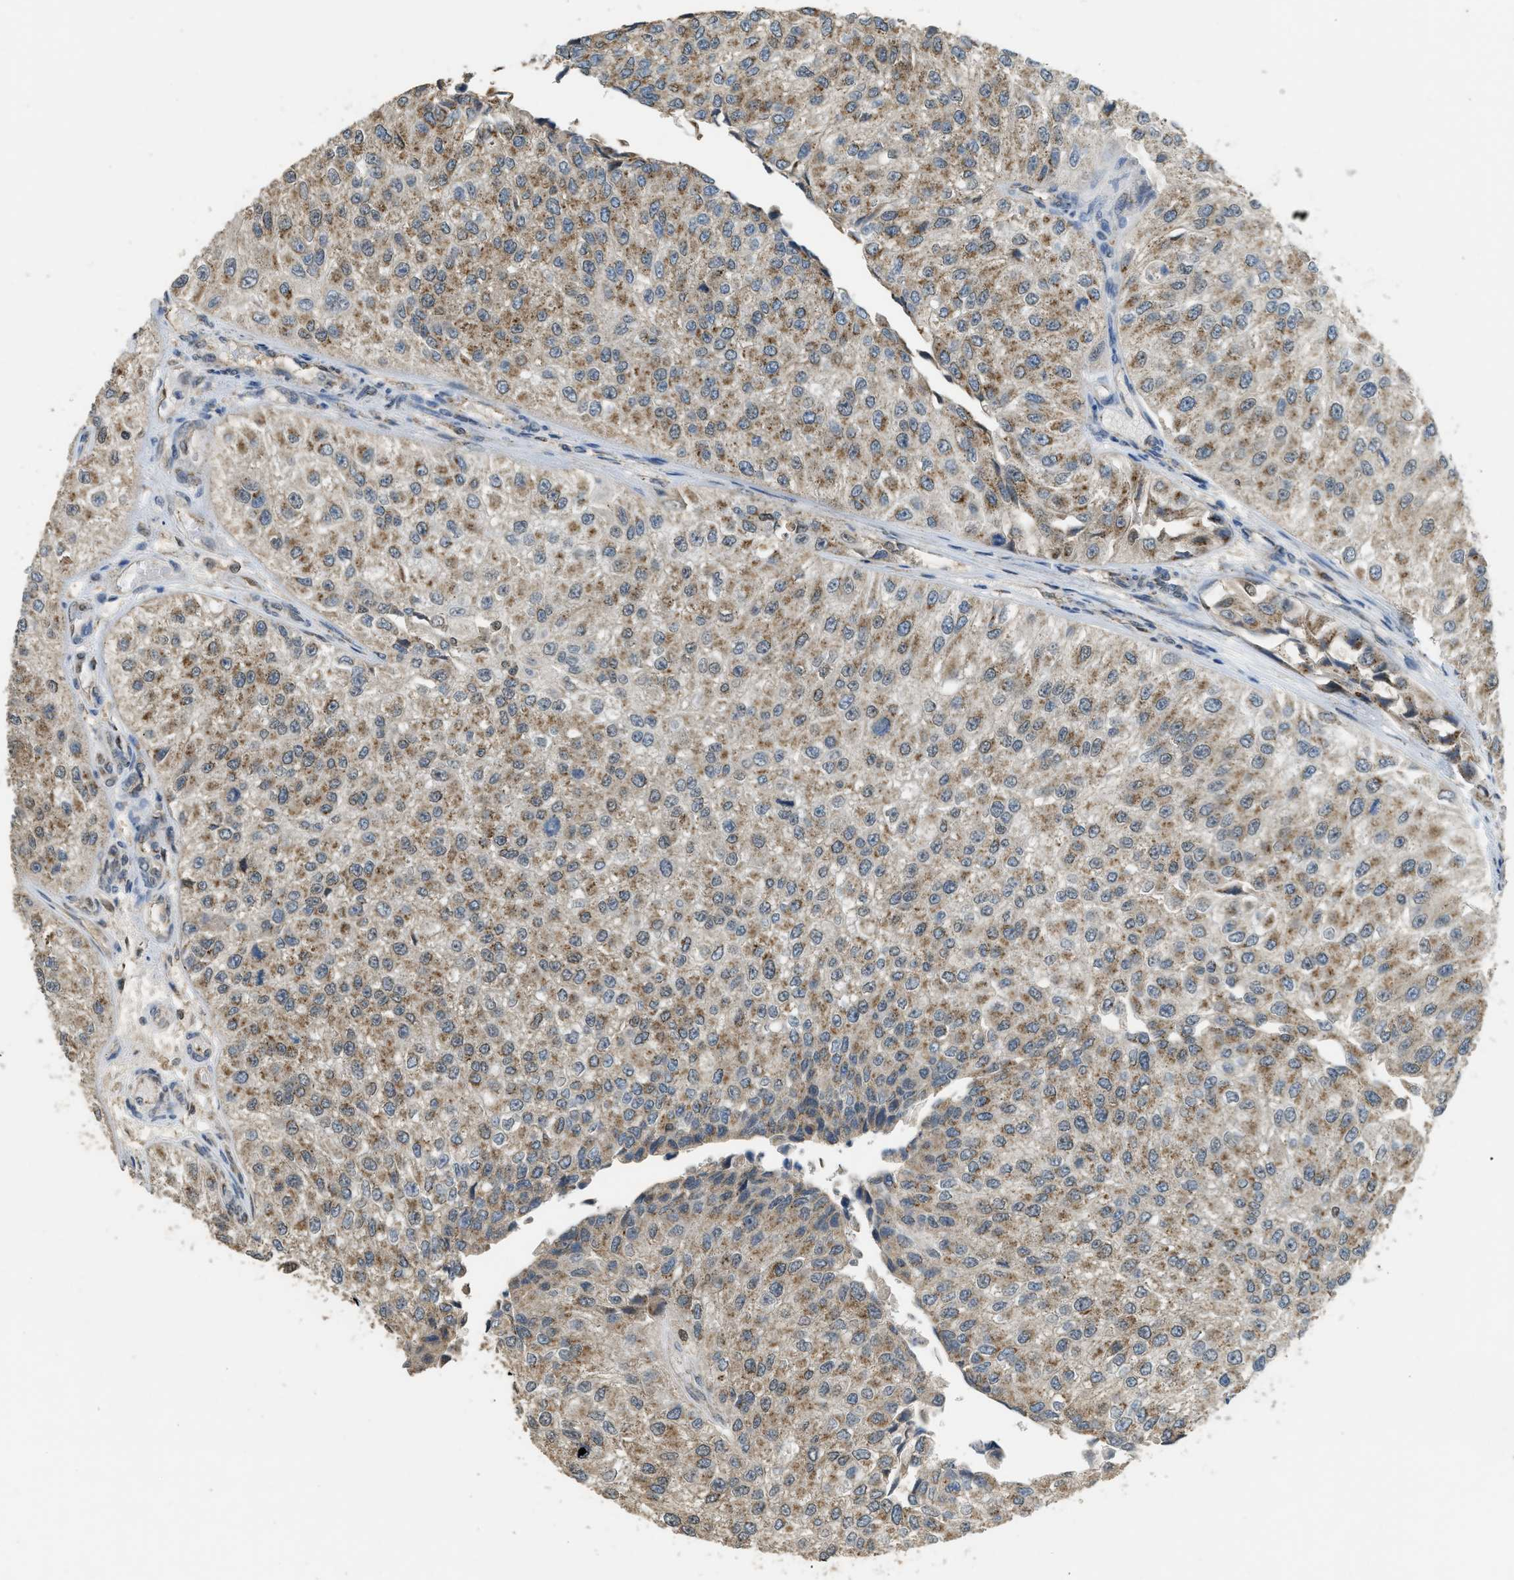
{"staining": {"intensity": "moderate", "quantity": ">75%", "location": "cytoplasmic/membranous"}, "tissue": "urothelial cancer", "cell_type": "Tumor cells", "image_type": "cancer", "snomed": [{"axis": "morphology", "description": "Urothelial carcinoma, High grade"}, {"axis": "topography", "description": "Kidney"}, {"axis": "topography", "description": "Urinary bladder"}], "caption": "Tumor cells display moderate cytoplasmic/membranous staining in approximately >75% of cells in urothelial cancer. The protein of interest is stained brown, and the nuclei are stained in blue (DAB IHC with brightfield microscopy, high magnification).", "gene": "IPO7", "patient": {"sex": "male", "age": 77}}